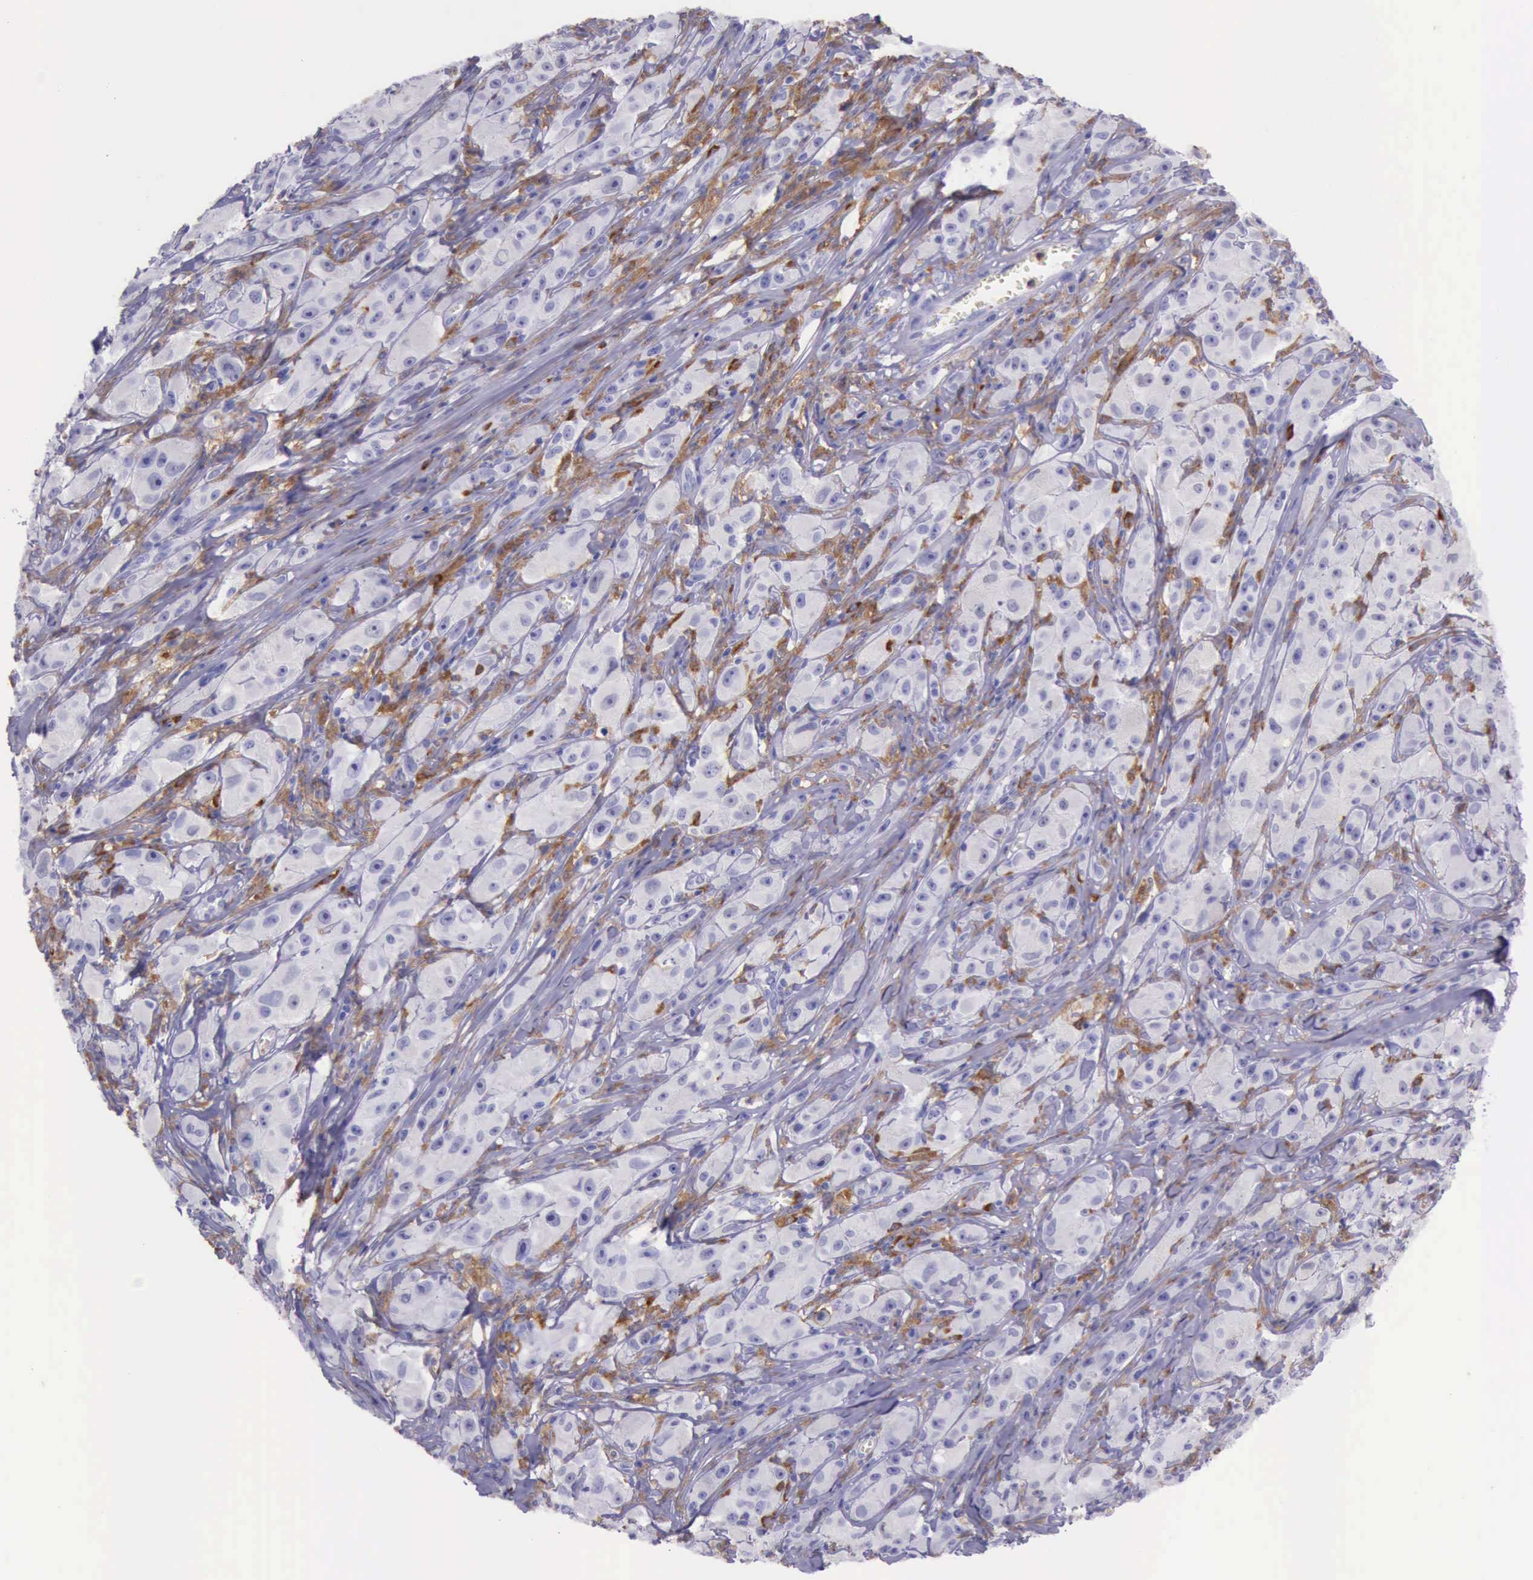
{"staining": {"intensity": "negative", "quantity": "none", "location": "none"}, "tissue": "melanoma", "cell_type": "Tumor cells", "image_type": "cancer", "snomed": [{"axis": "morphology", "description": "Malignant melanoma, NOS"}, {"axis": "topography", "description": "Skin"}], "caption": "A high-resolution photomicrograph shows IHC staining of melanoma, which exhibits no significant expression in tumor cells.", "gene": "BTK", "patient": {"sex": "male", "age": 56}}